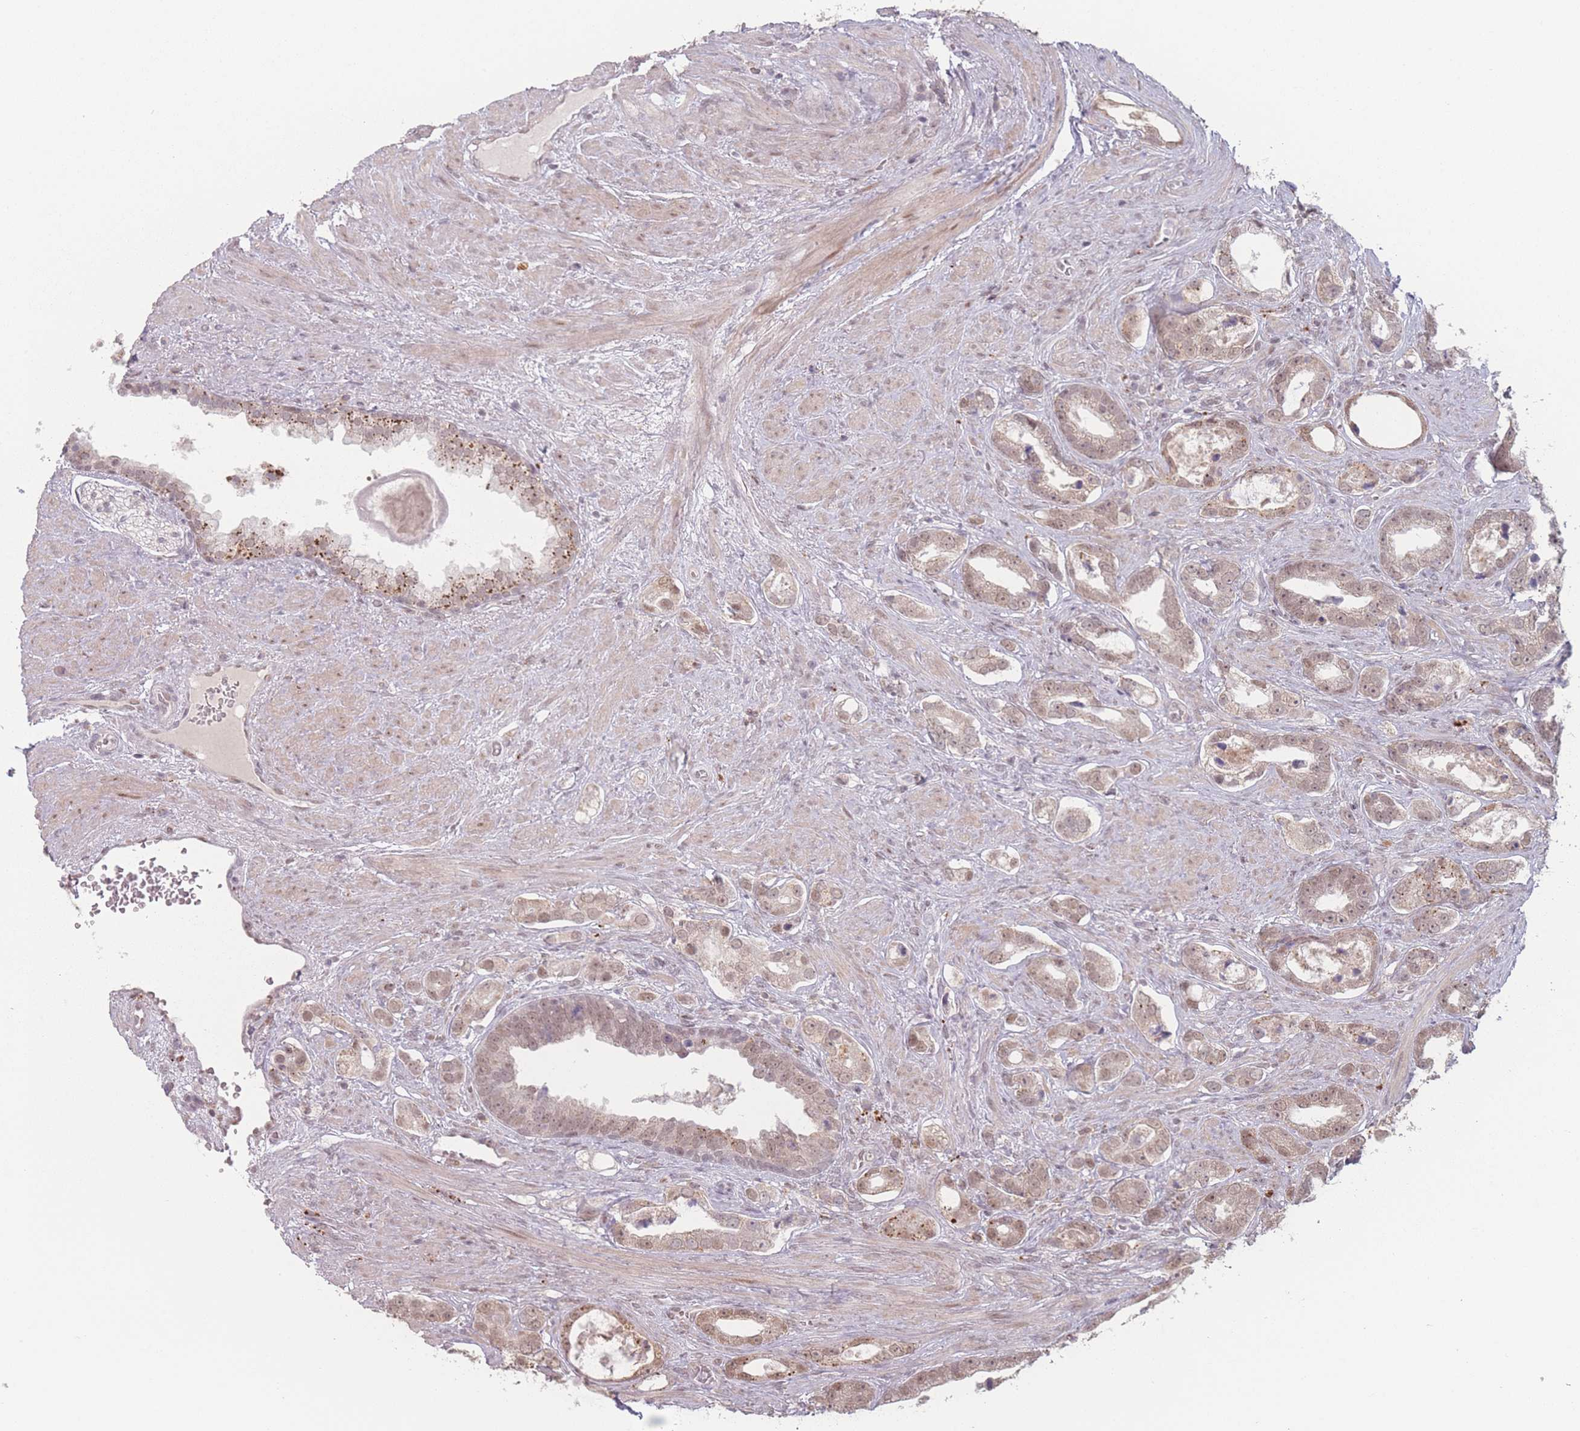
{"staining": {"intensity": "weak", "quantity": ">75%", "location": "cytoplasmic/membranous,nuclear"}, "tissue": "prostate cancer", "cell_type": "Tumor cells", "image_type": "cancer", "snomed": [{"axis": "morphology", "description": "Adenocarcinoma, High grade"}, {"axis": "topography", "description": "Prostate"}], "caption": "Weak cytoplasmic/membranous and nuclear protein staining is seen in about >75% of tumor cells in prostate cancer (high-grade adenocarcinoma).", "gene": "OR10C1", "patient": {"sex": "male", "age": 67}}